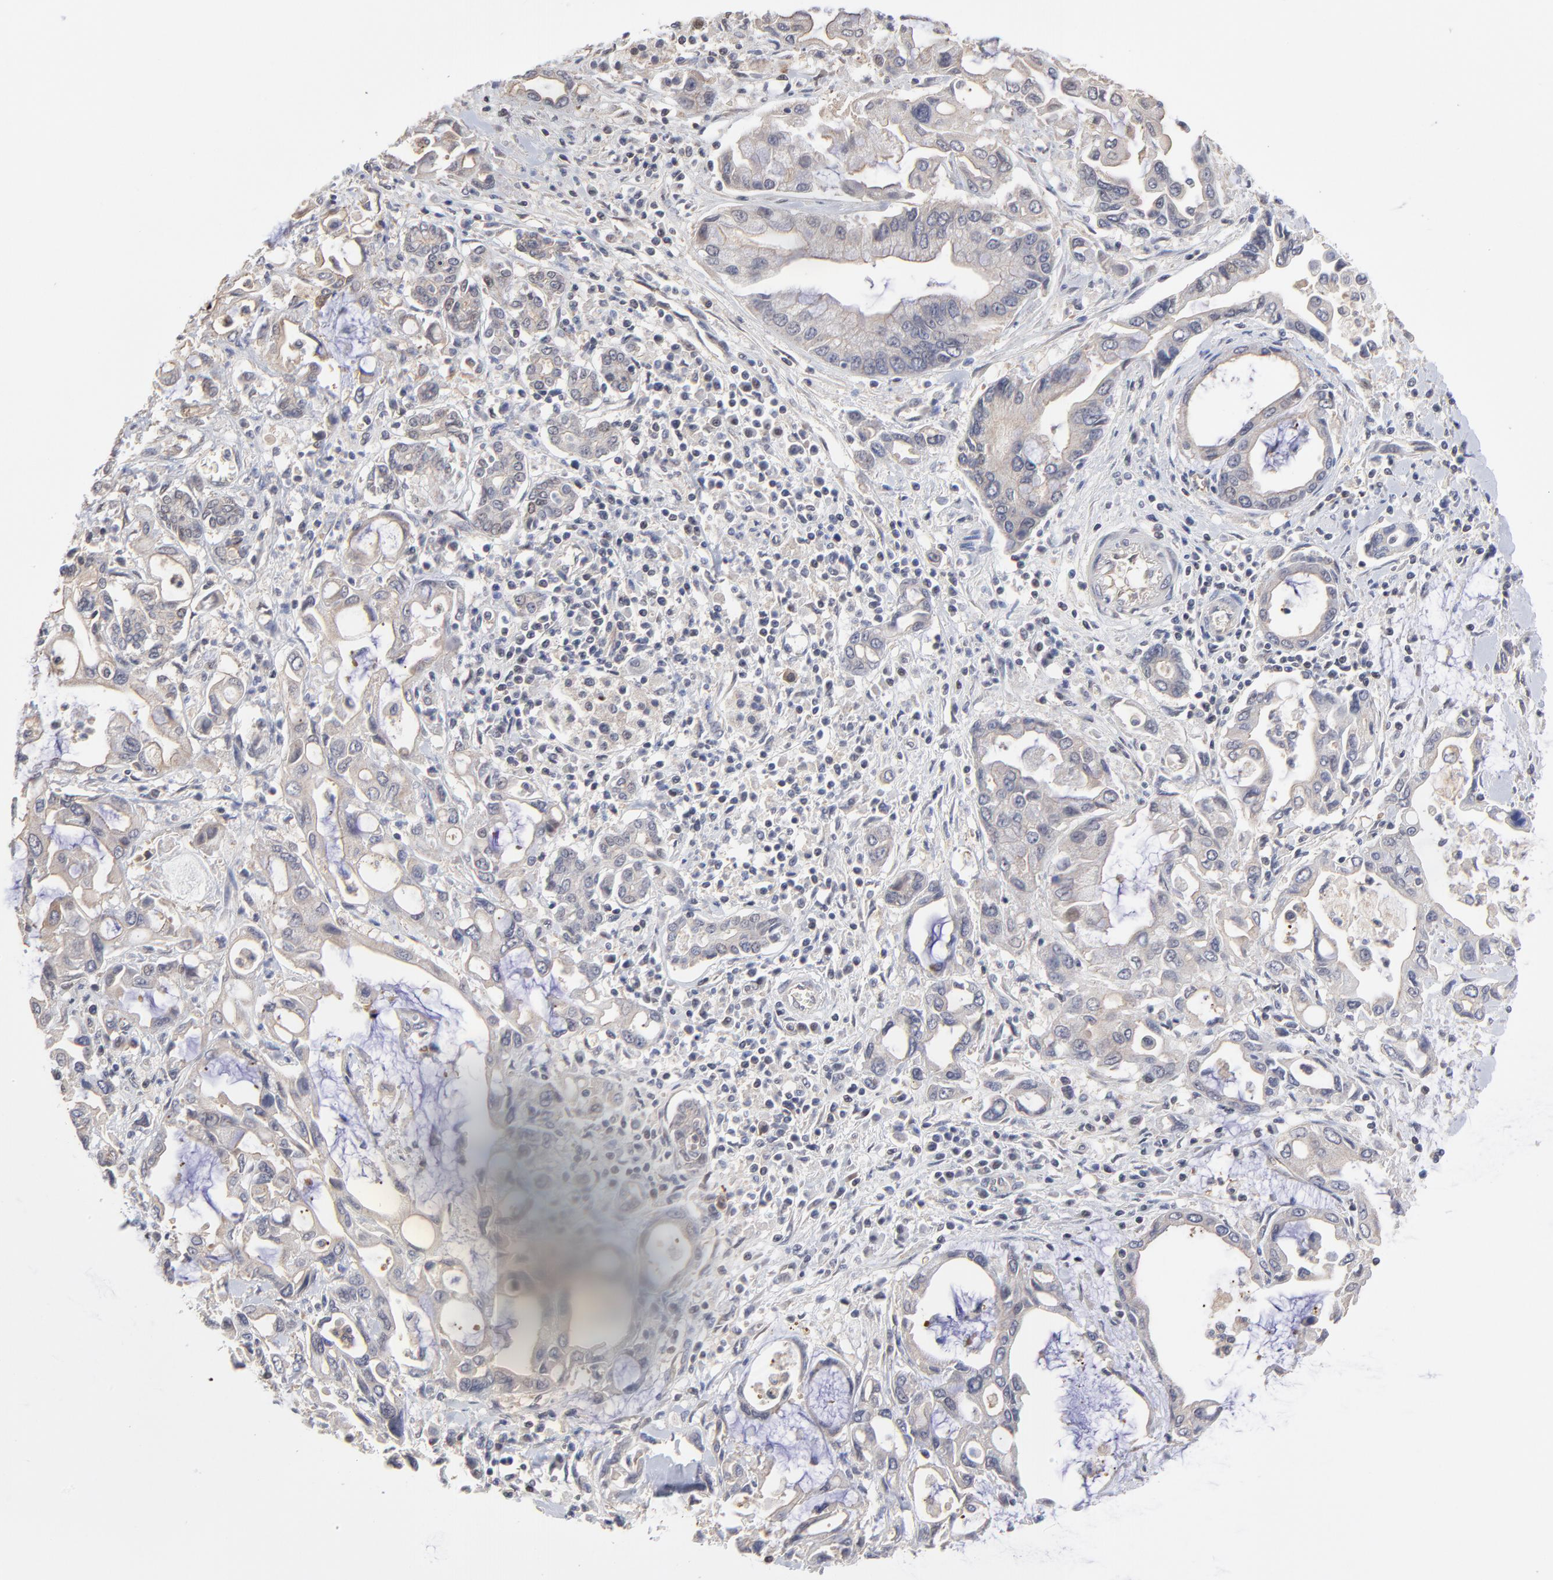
{"staining": {"intensity": "weak", "quantity": ">75%", "location": "cytoplasmic/membranous"}, "tissue": "pancreatic cancer", "cell_type": "Tumor cells", "image_type": "cancer", "snomed": [{"axis": "morphology", "description": "Adenocarcinoma, NOS"}, {"axis": "topography", "description": "Pancreas"}], "caption": "Protein staining demonstrates weak cytoplasmic/membranous expression in approximately >75% of tumor cells in pancreatic cancer. (DAB IHC with brightfield microscopy, high magnification).", "gene": "ZNF157", "patient": {"sex": "female", "age": 57}}